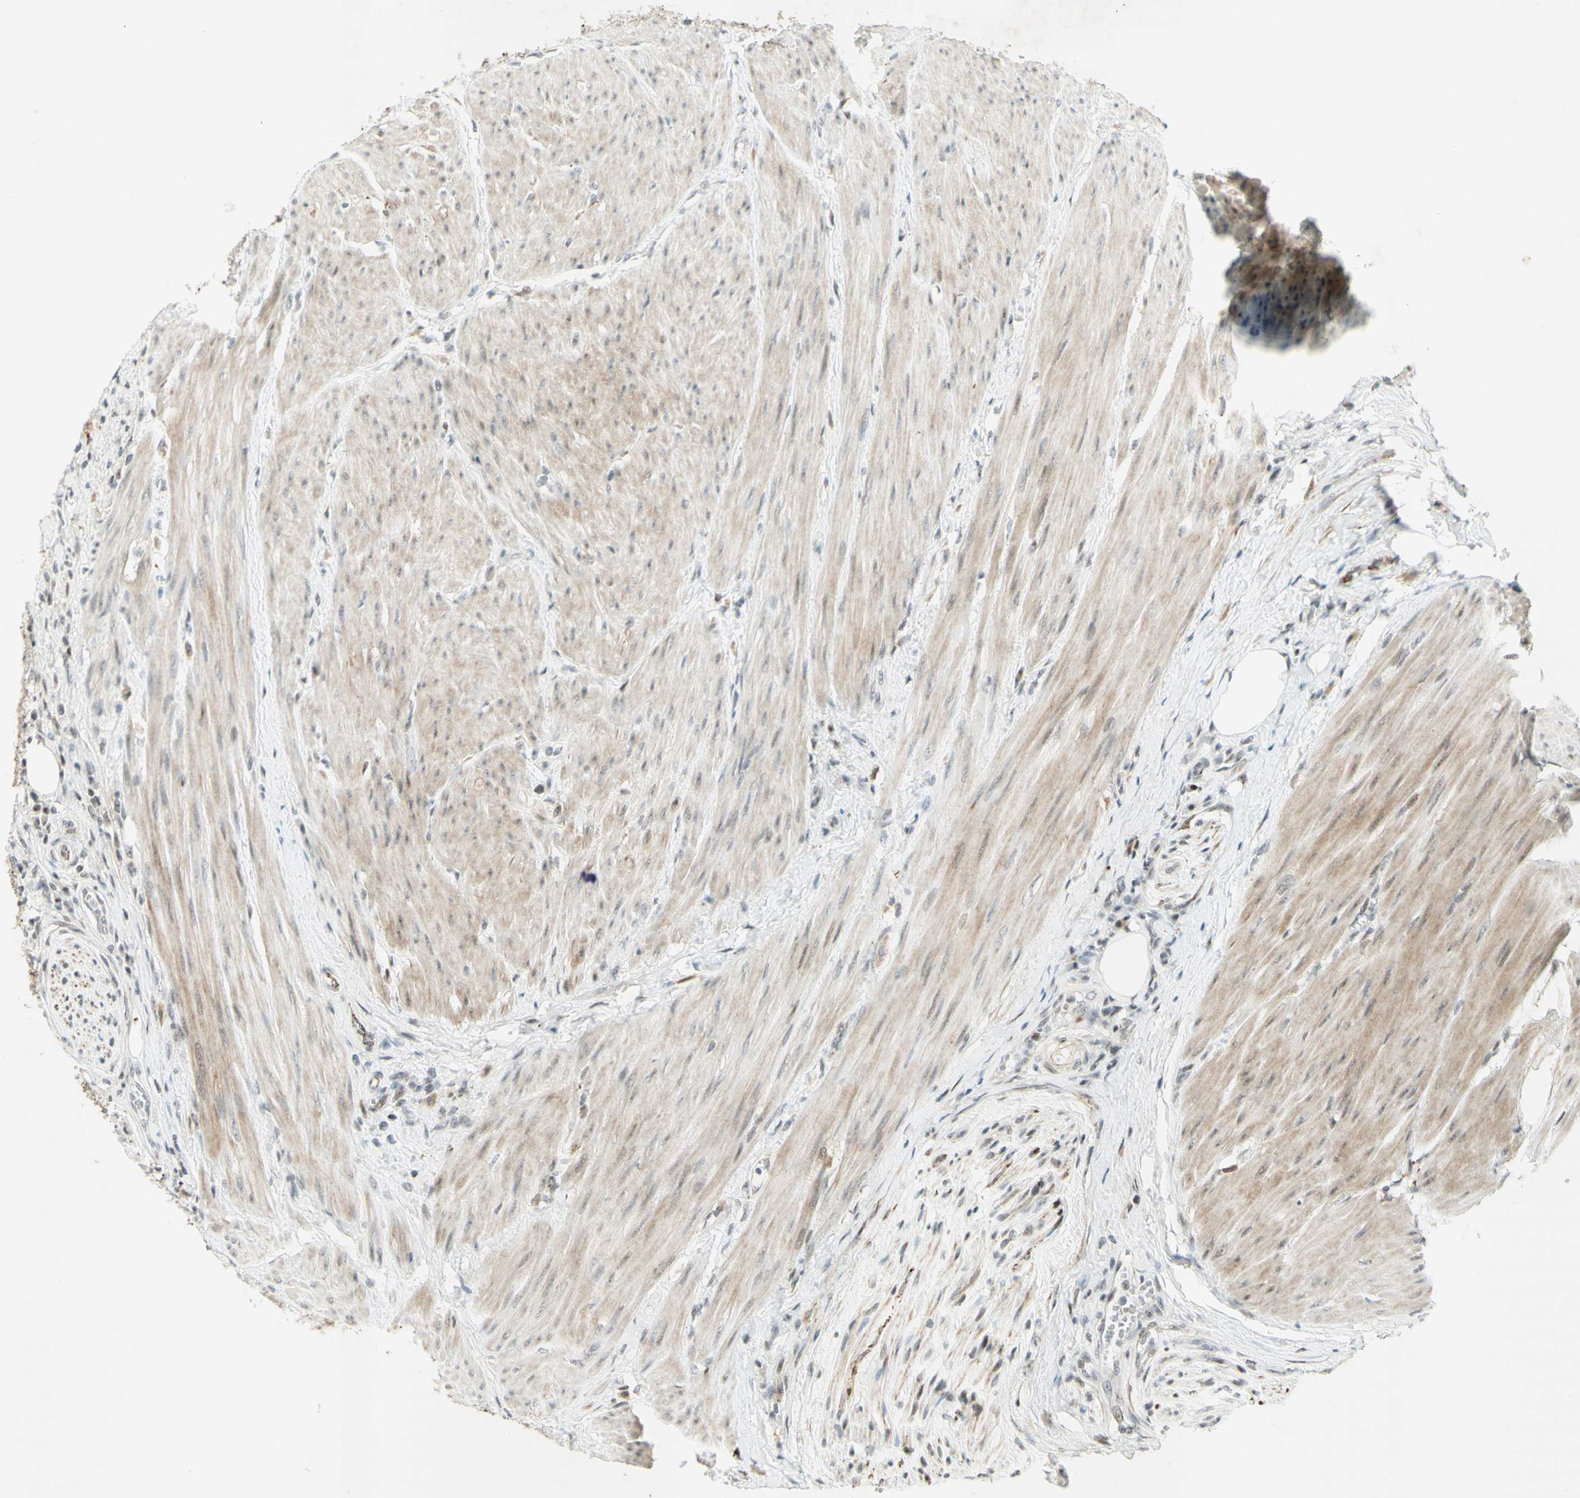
{"staining": {"intensity": "moderate", "quantity": "25%-75%", "location": "nuclear"}, "tissue": "urothelial cancer", "cell_type": "Tumor cells", "image_type": "cancer", "snomed": [{"axis": "morphology", "description": "Urothelial carcinoma, High grade"}, {"axis": "topography", "description": "Urinary bladder"}], "caption": "Protein expression analysis of urothelial cancer demonstrates moderate nuclear positivity in about 25%-75% of tumor cells.", "gene": "IRF1", "patient": {"sex": "male", "age": 35}}